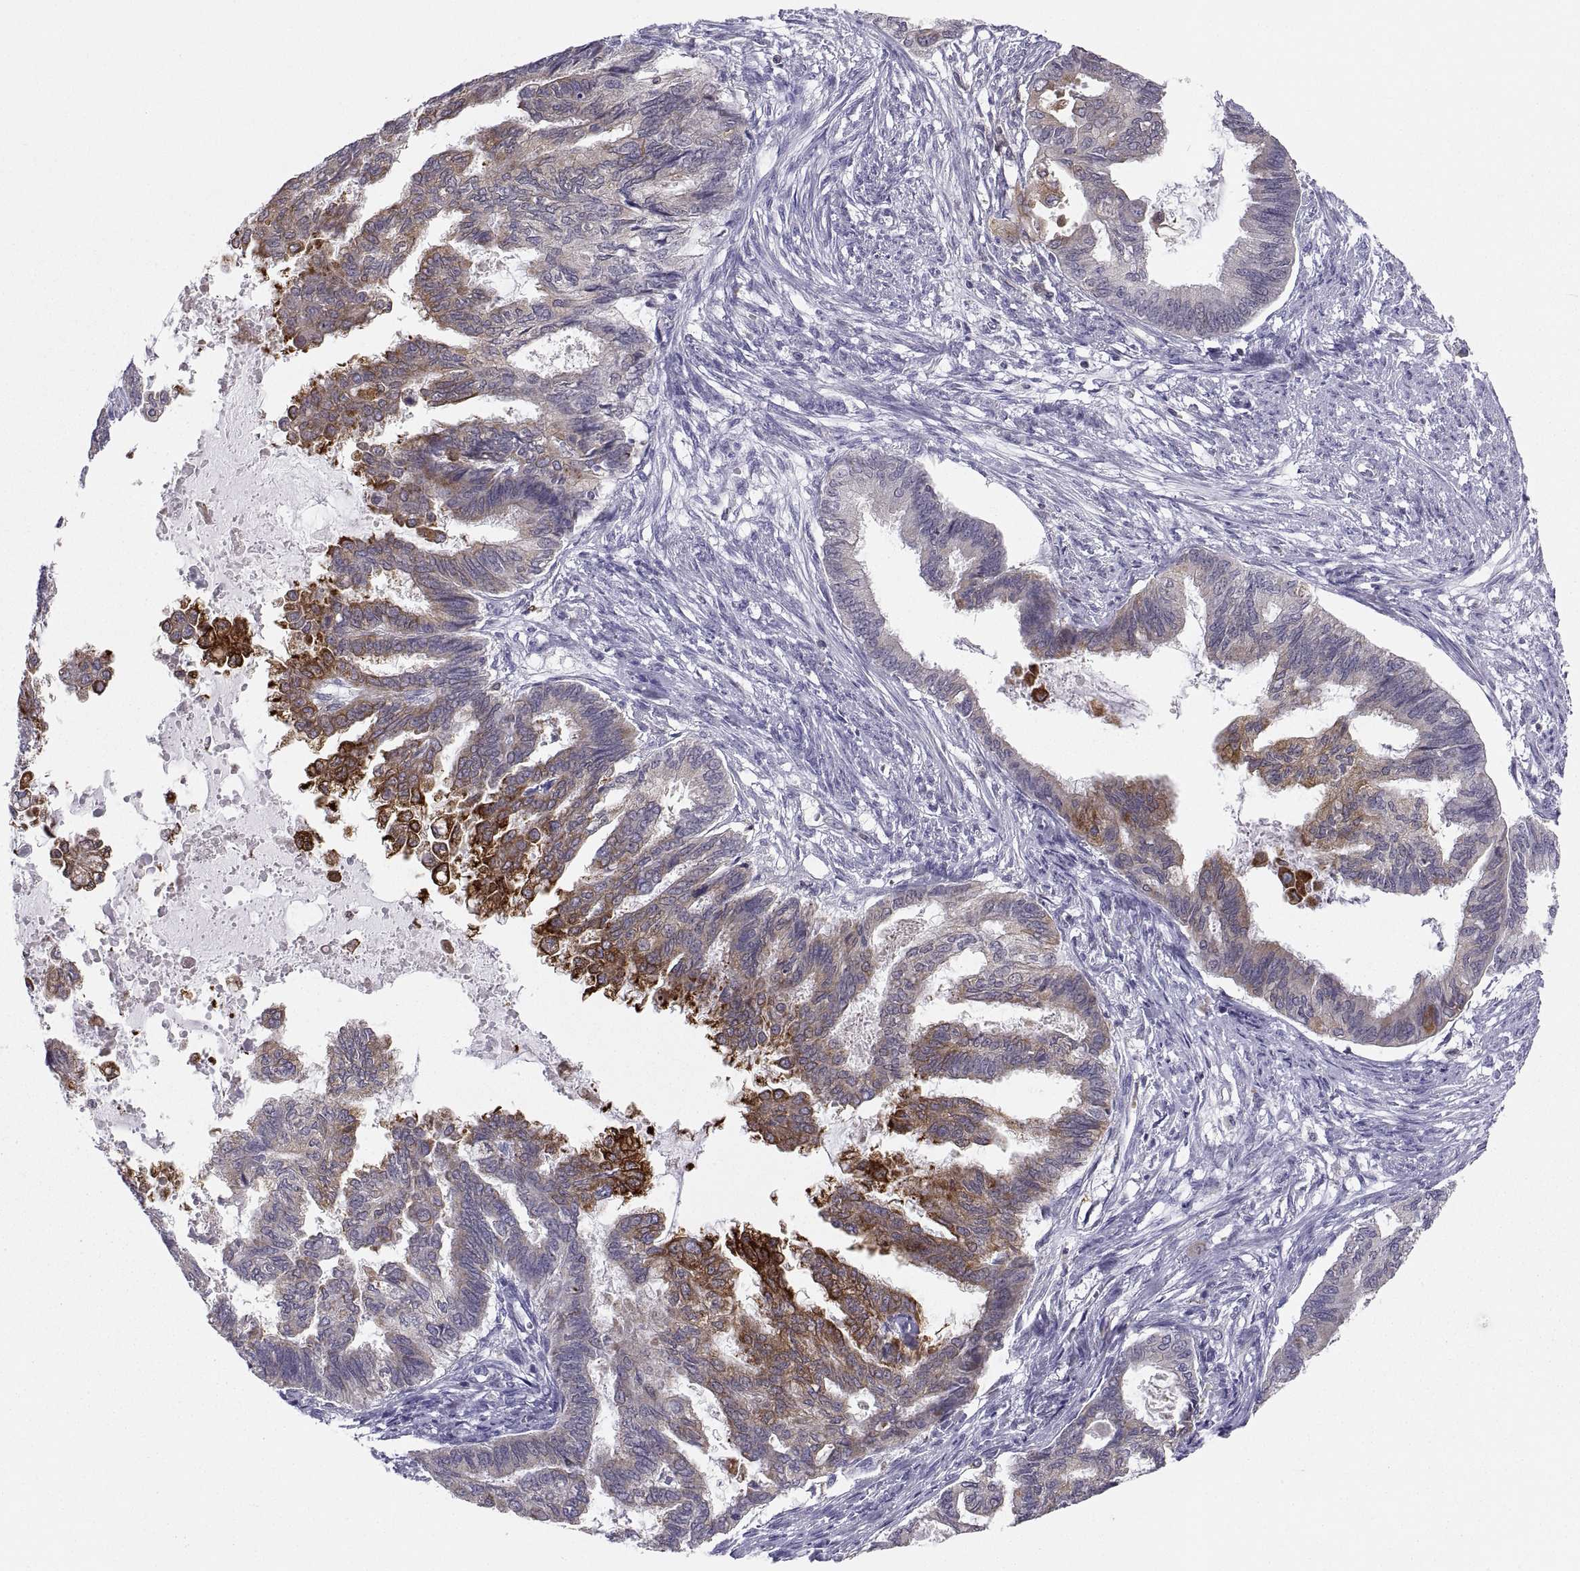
{"staining": {"intensity": "strong", "quantity": "<25%", "location": "cytoplasmic/membranous"}, "tissue": "endometrial cancer", "cell_type": "Tumor cells", "image_type": "cancer", "snomed": [{"axis": "morphology", "description": "Adenocarcinoma, NOS"}, {"axis": "topography", "description": "Endometrium"}], "caption": "Immunohistochemical staining of endometrial adenocarcinoma demonstrates medium levels of strong cytoplasmic/membranous protein positivity in about <25% of tumor cells.", "gene": "ERO1A", "patient": {"sex": "female", "age": 86}}